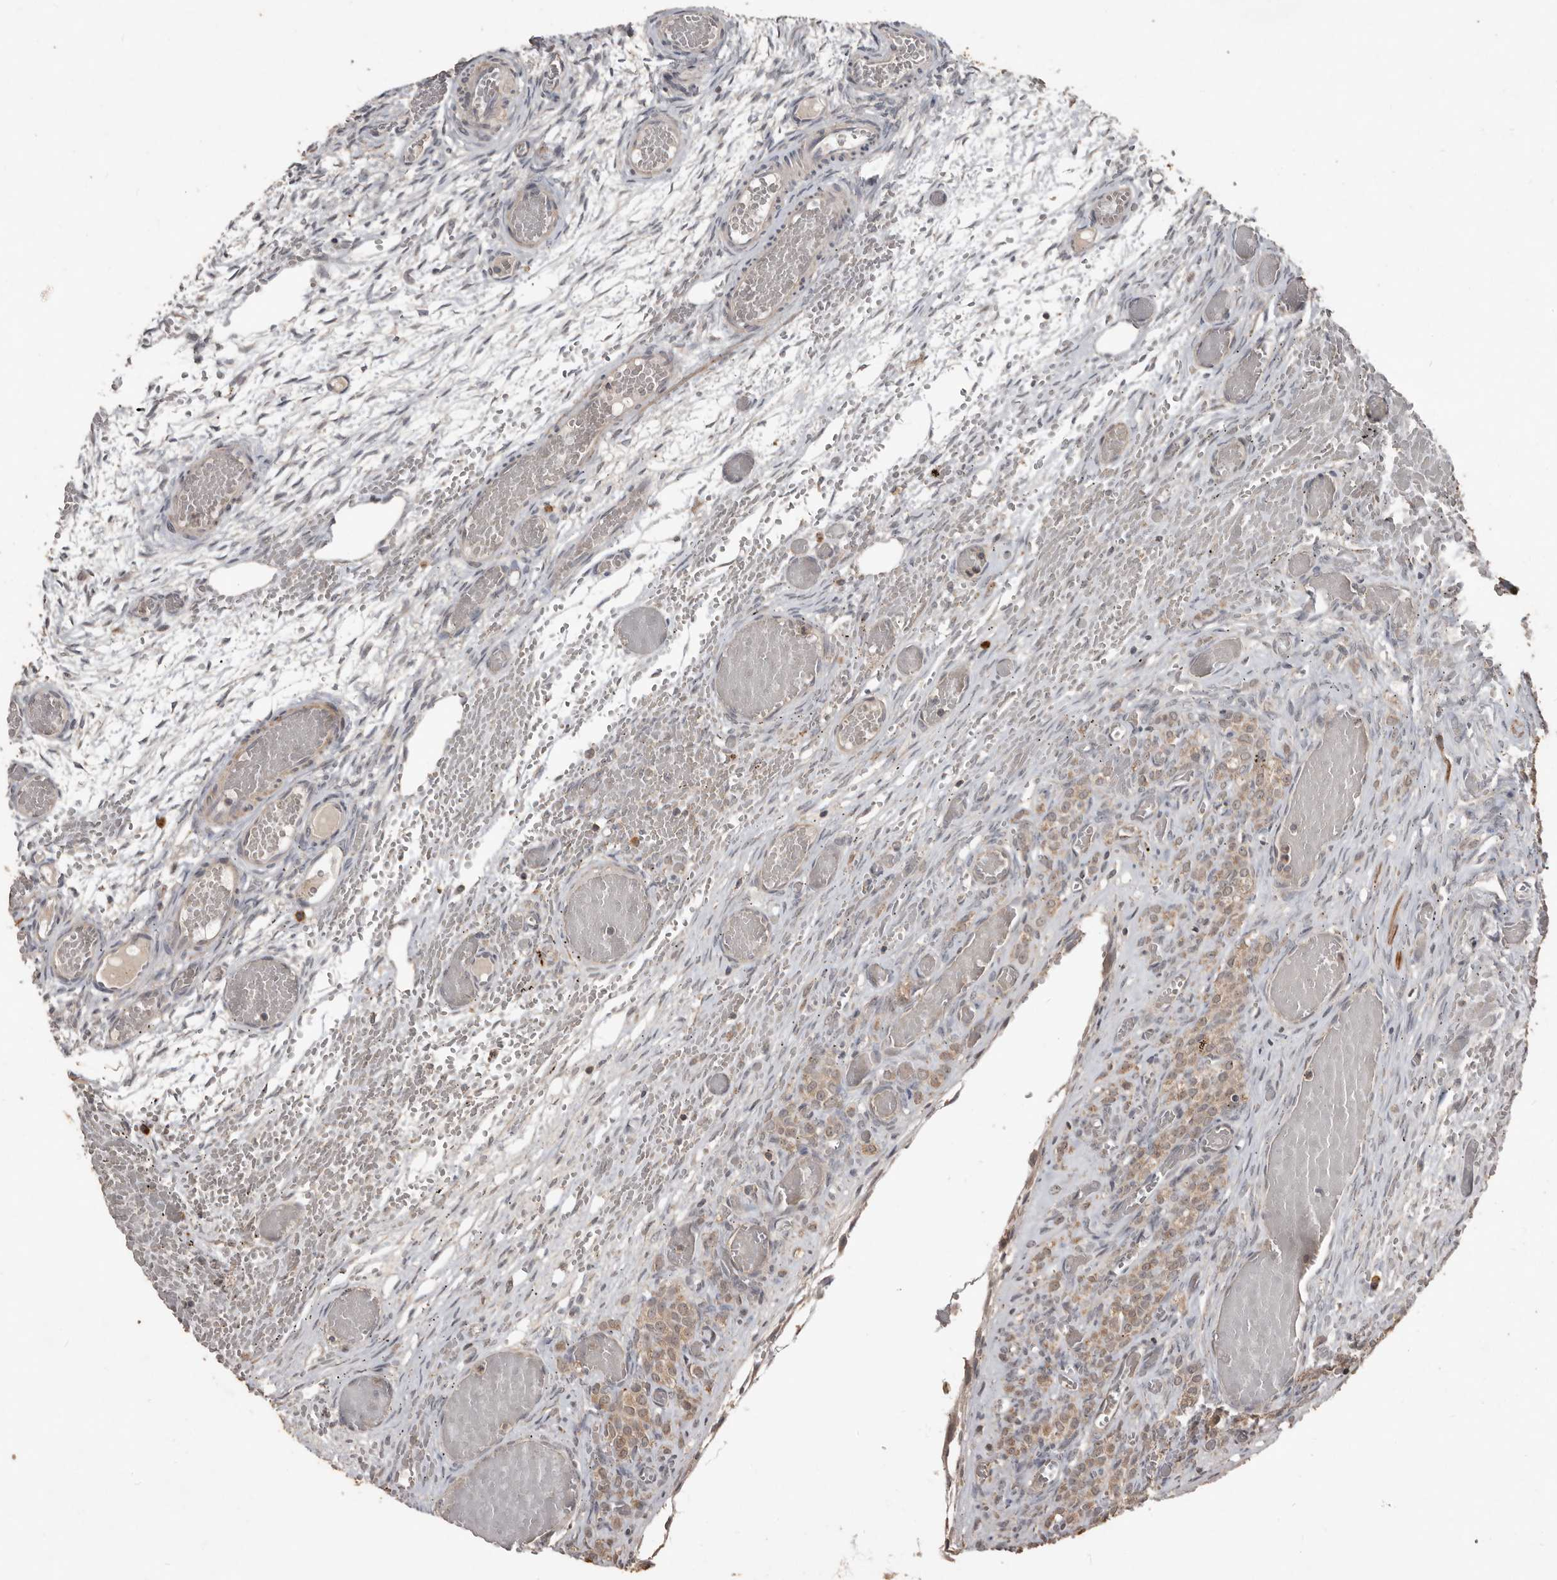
{"staining": {"intensity": "negative", "quantity": "none", "location": "none"}, "tissue": "ovary", "cell_type": "Ovarian stroma cells", "image_type": "normal", "snomed": [{"axis": "morphology", "description": "Adenocarcinoma, NOS"}, {"axis": "topography", "description": "Endometrium"}], "caption": "IHC micrograph of unremarkable ovary: ovary stained with DAB (3,3'-diaminobenzidine) displays no significant protein expression in ovarian stroma cells.", "gene": "BAMBI", "patient": {"sex": "female", "age": 32}}